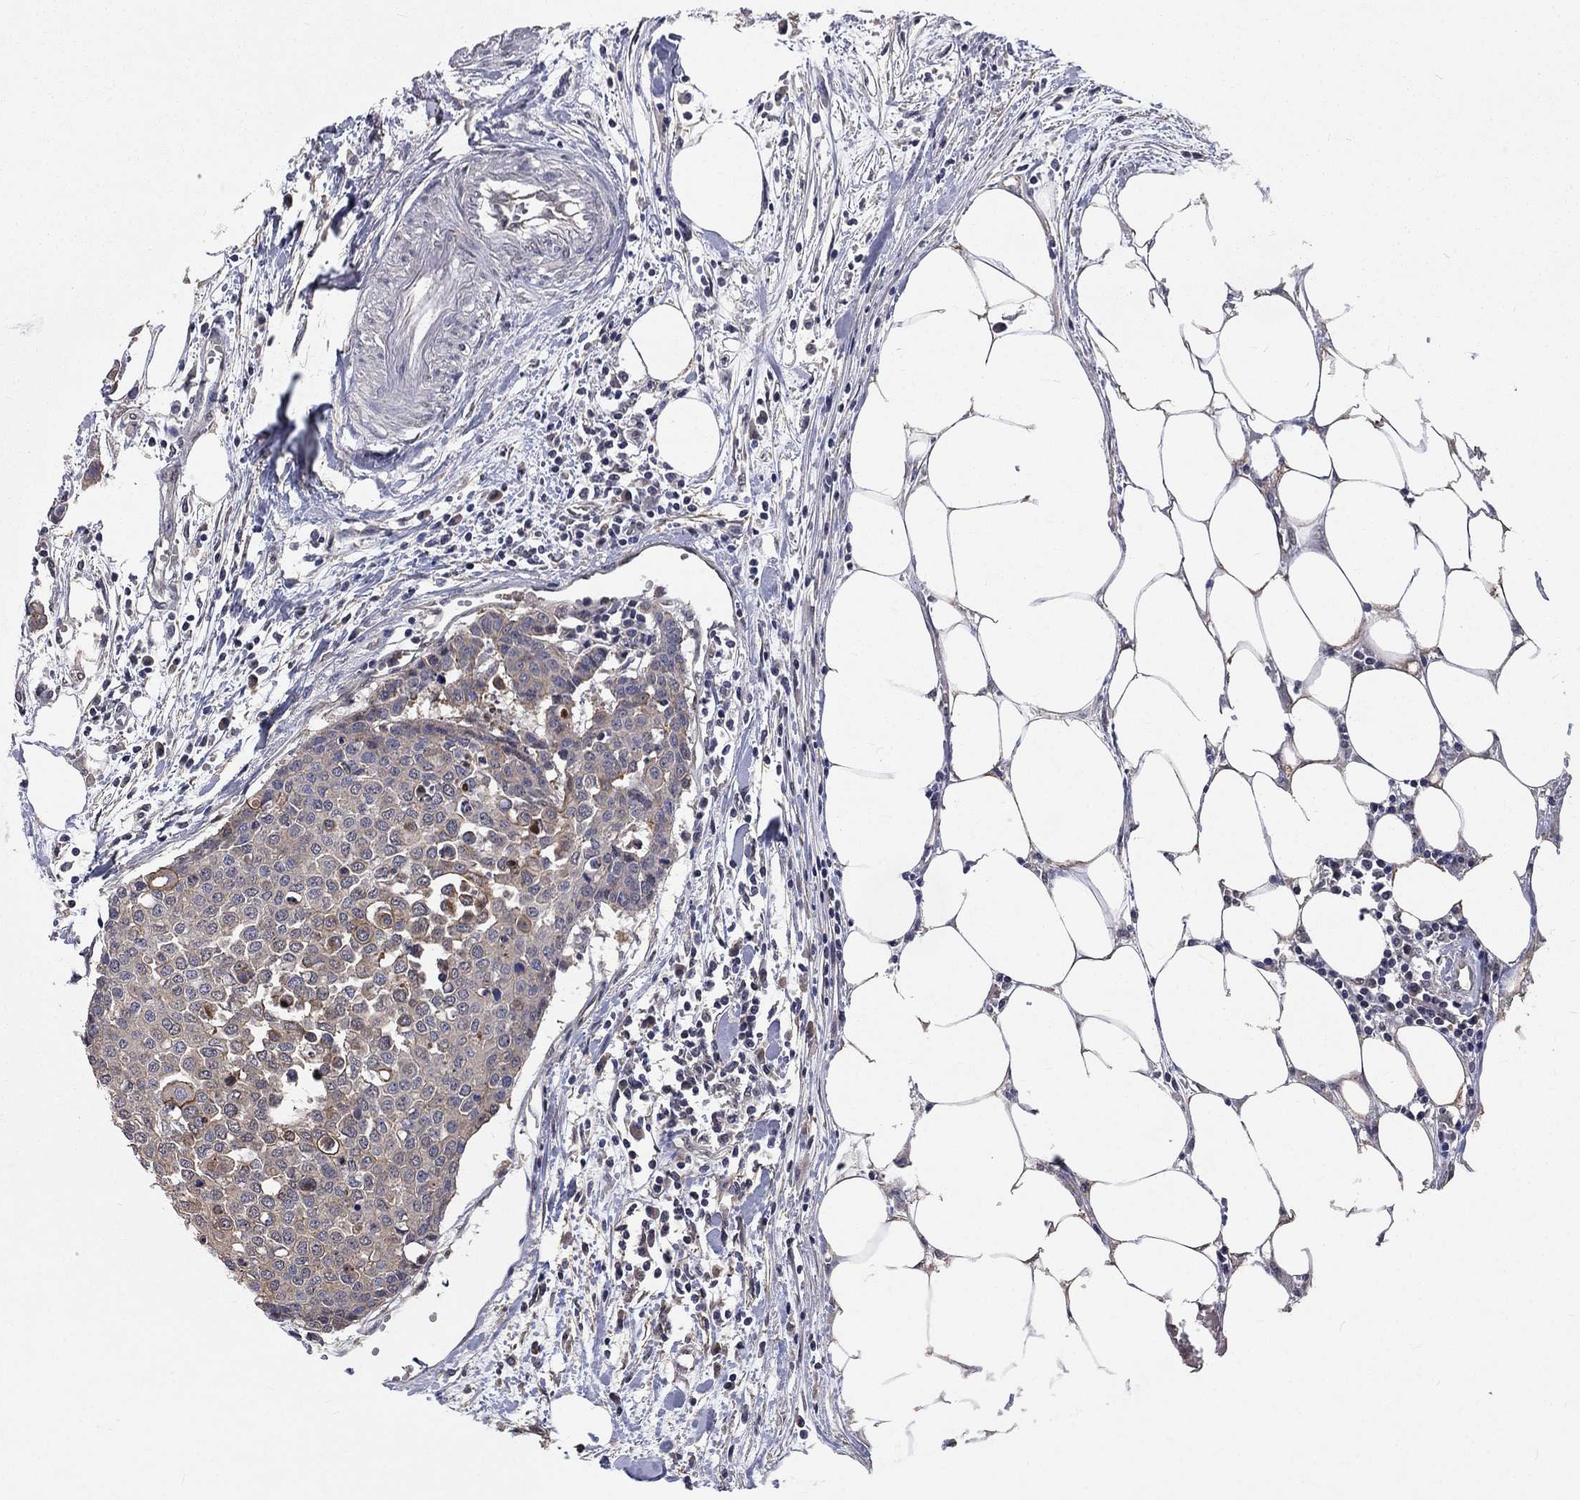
{"staining": {"intensity": "weak", "quantity": "25%-75%", "location": "cytoplasmic/membranous"}, "tissue": "carcinoid", "cell_type": "Tumor cells", "image_type": "cancer", "snomed": [{"axis": "morphology", "description": "Carcinoid, malignant, NOS"}, {"axis": "topography", "description": "Colon"}], "caption": "Tumor cells show low levels of weak cytoplasmic/membranous staining in approximately 25%-75% of cells in human carcinoid (malignant).", "gene": "CHST5", "patient": {"sex": "male", "age": 81}}